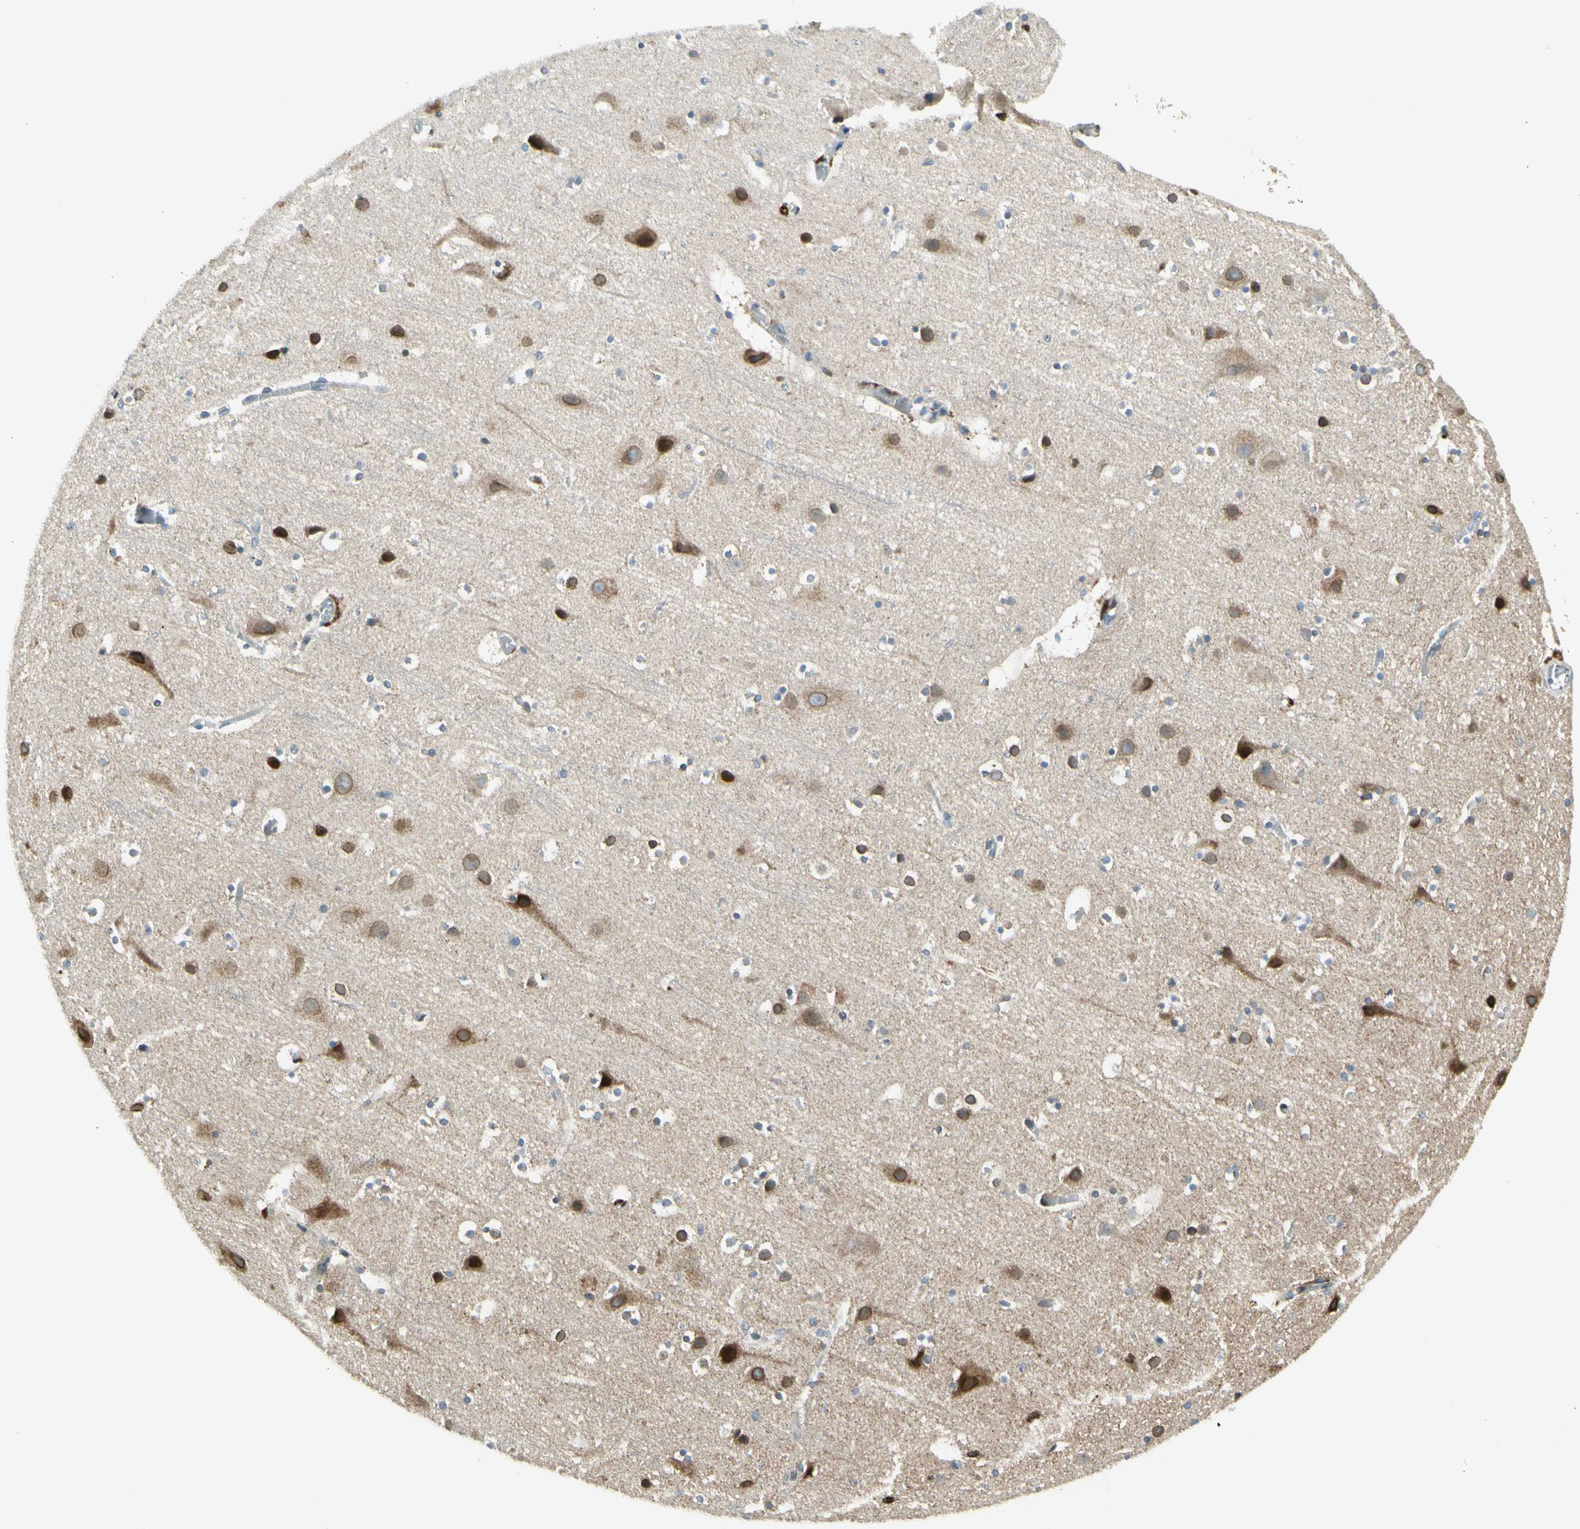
{"staining": {"intensity": "weak", "quantity": ">75%", "location": "cytoplasmic/membranous"}, "tissue": "cerebral cortex", "cell_type": "Endothelial cells", "image_type": "normal", "snomed": [{"axis": "morphology", "description": "Normal tissue, NOS"}, {"axis": "topography", "description": "Cerebral cortex"}], "caption": "DAB (3,3'-diaminobenzidine) immunohistochemical staining of benign cerebral cortex displays weak cytoplasmic/membranous protein expression in approximately >75% of endothelial cells.", "gene": "NPHP3", "patient": {"sex": "male", "age": 45}}